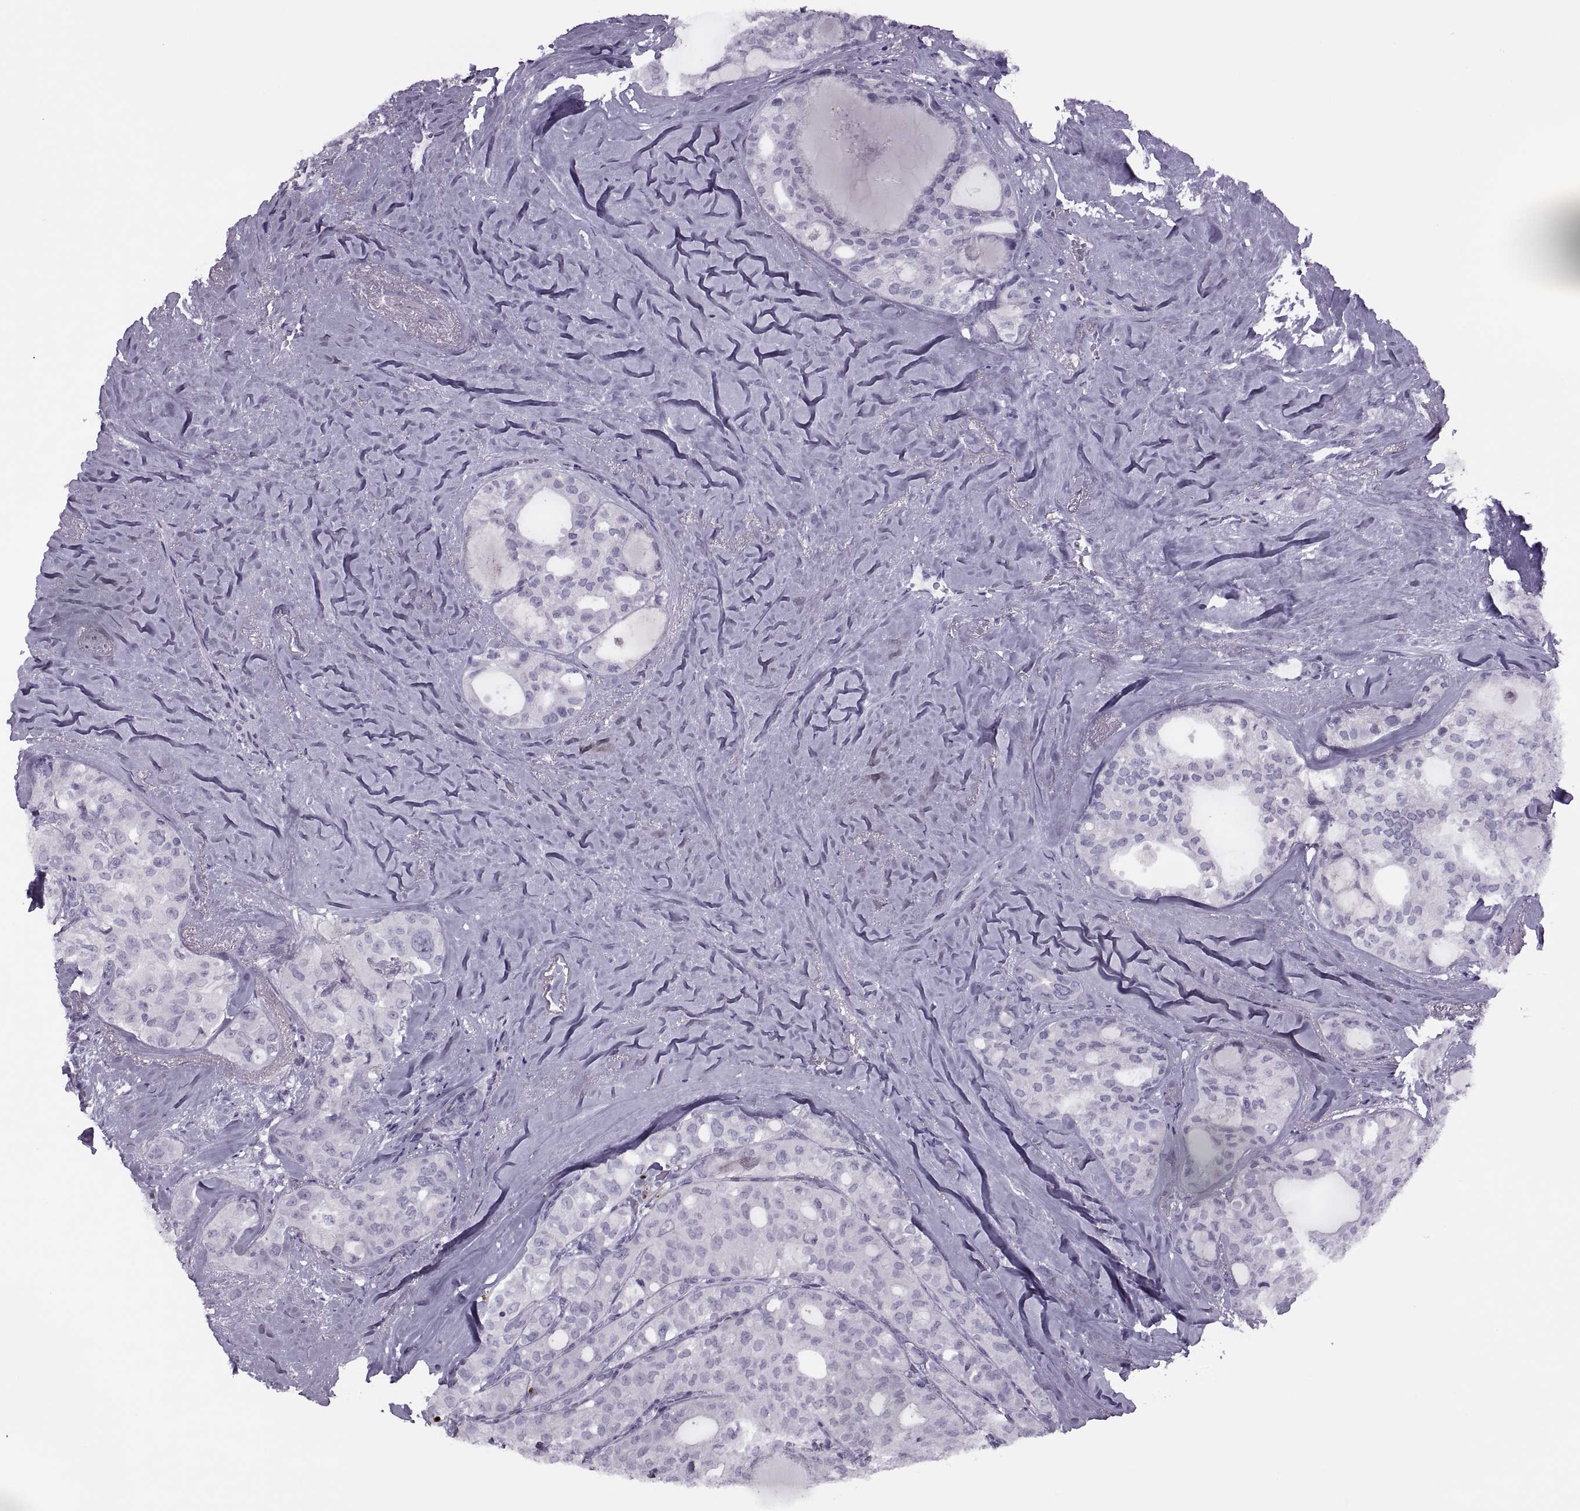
{"staining": {"intensity": "negative", "quantity": "none", "location": "none"}, "tissue": "thyroid cancer", "cell_type": "Tumor cells", "image_type": "cancer", "snomed": [{"axis": "morphology", "description": "Follicular adenoma carcinoma, NOS"}, {"axis": "topography", "description": "Thyroid gland"}], "caption": "This micrograph is of follicular adenoma carcinoma (thyroid) stained with immunohistochemistry to label a protein in brown with the nuclei are counter-stained blue. There is no staining in tumor cells.", "gene": "FAM24A", "patient": {"sex": "male", "age": 75}}